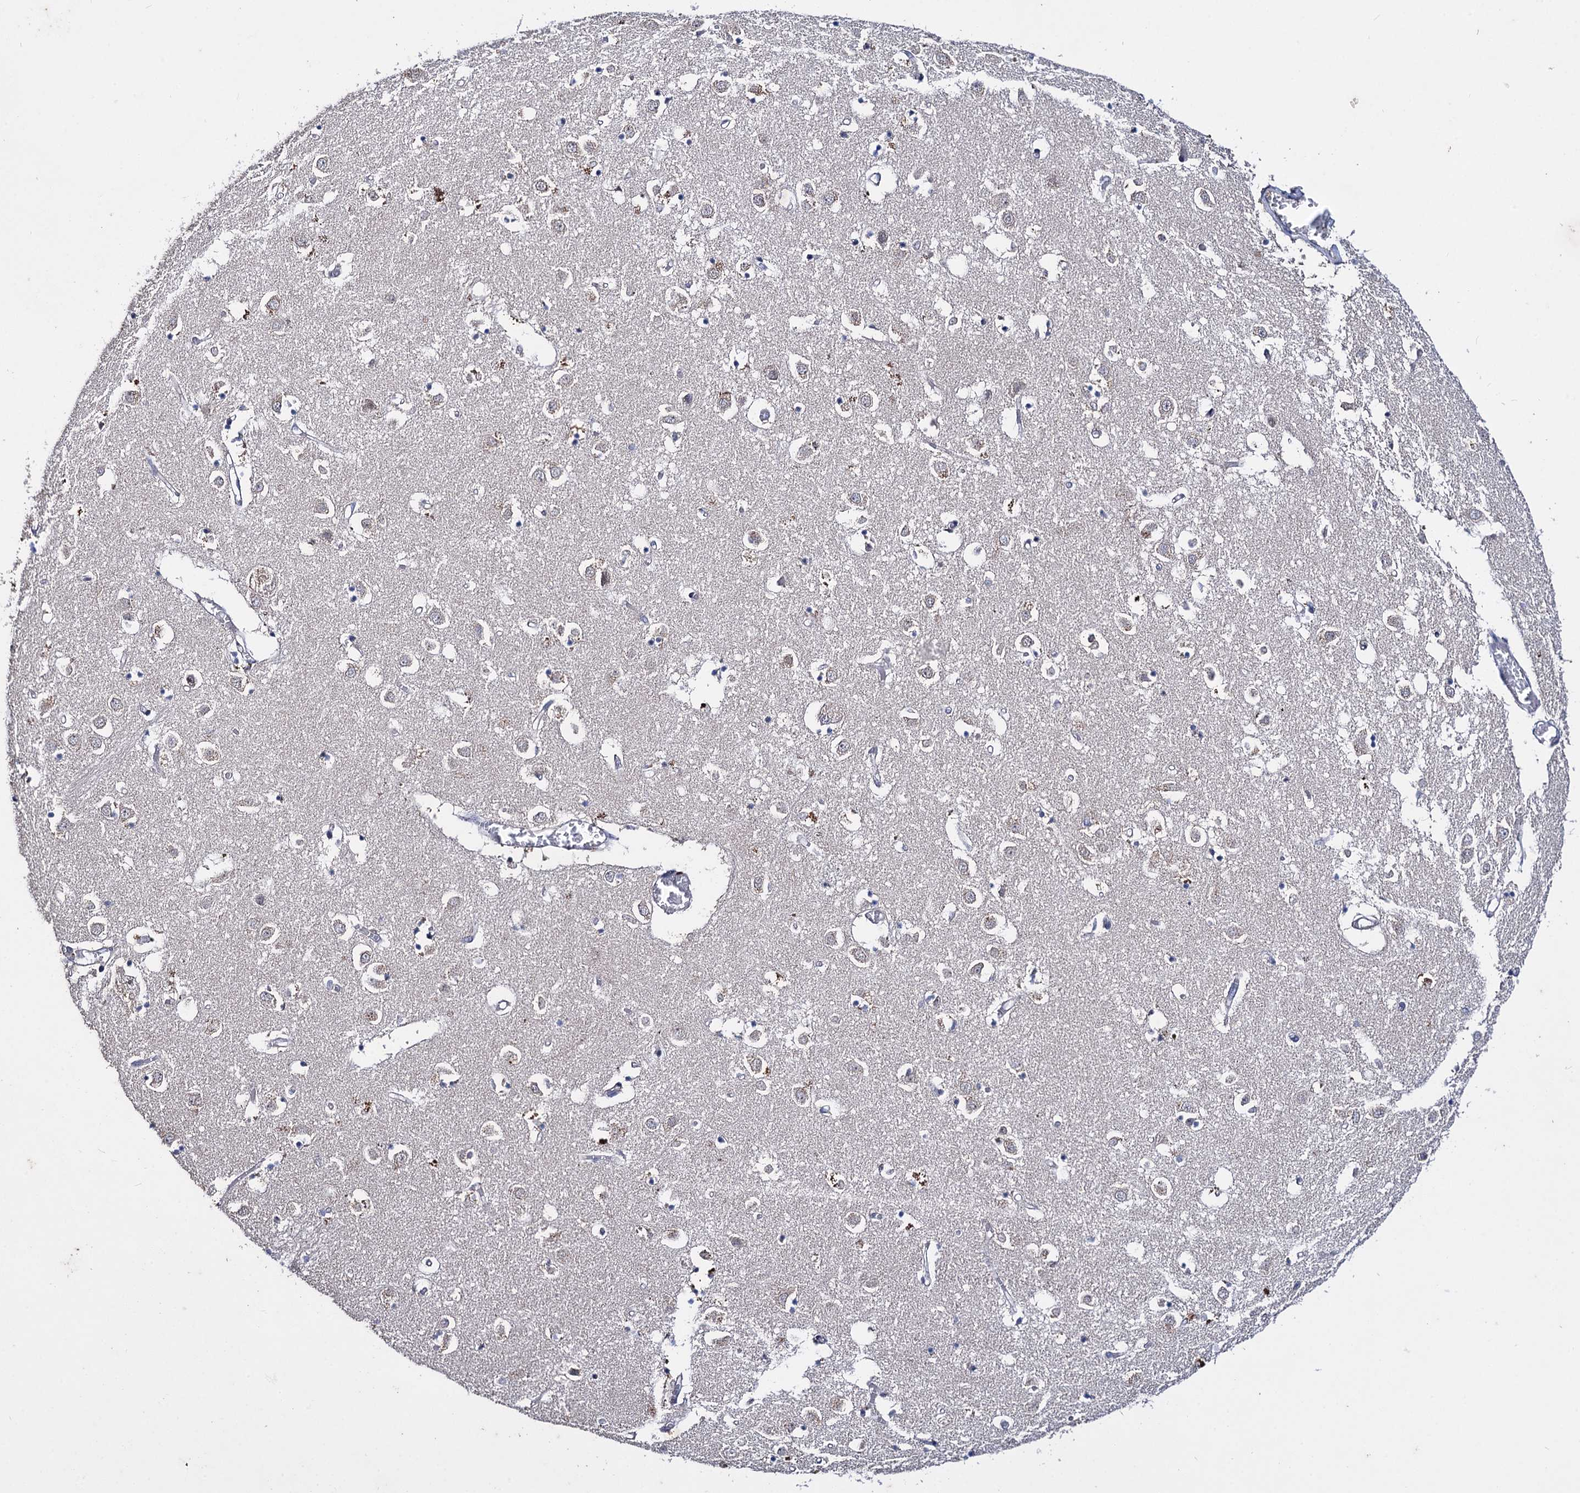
{"staining": {"intensity": "negative", "quantity": "none", "location": "none"}, "tissue": "caudate", "cell_type": "Glial cells", "image_type": "normal", "snomed": [{"axis": "morphology", "description": "Normal tissue, NOS"}, {"axis": "topography", "description": "Lateral ventricle wall"}], "caption": "The immunohistochemistry (IHC) image has no significant staining in glial cells of caudate.", "gene": "CLPB", "patient": {"sex": "male", "age": 70}}